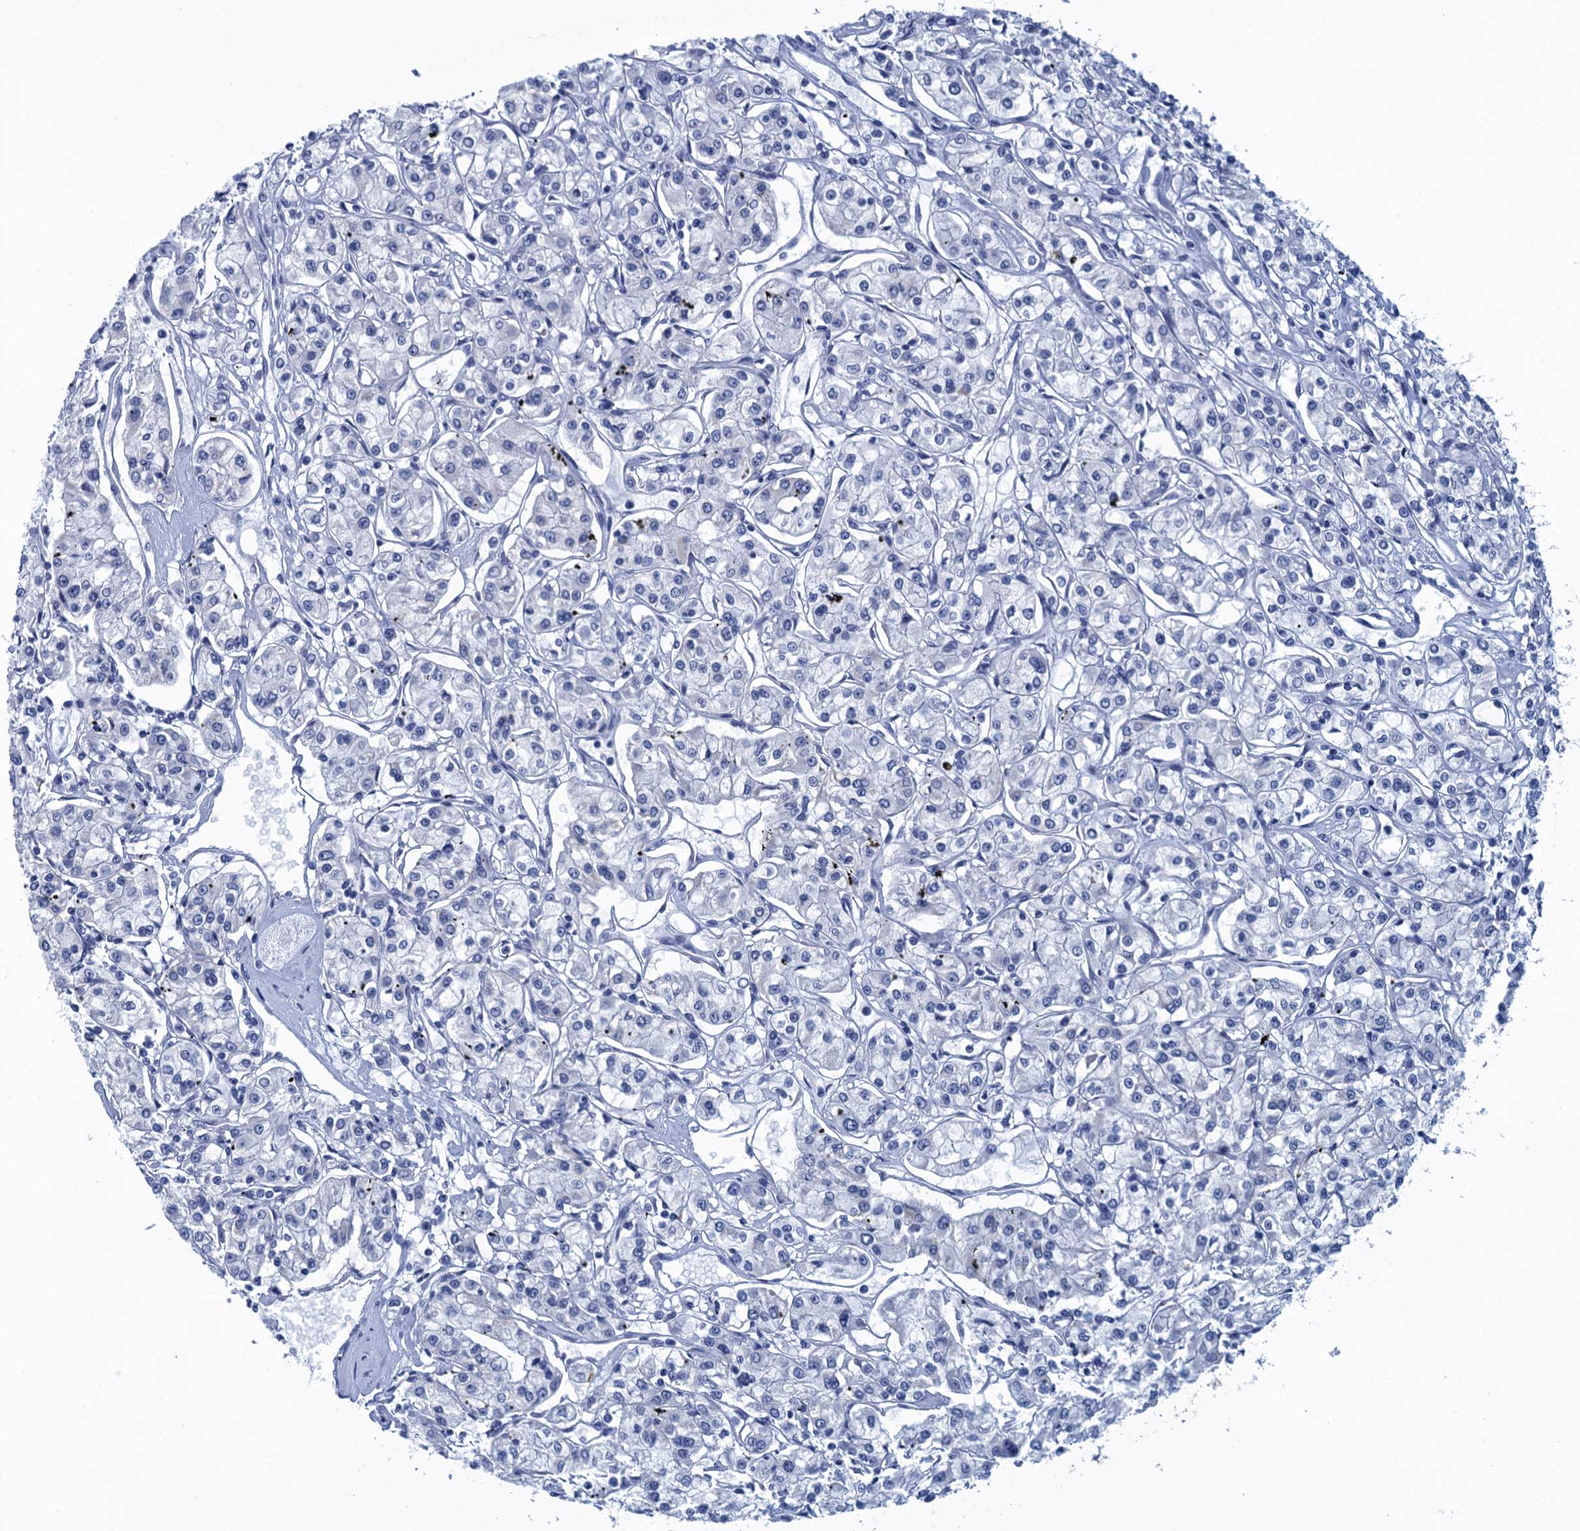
{"staining": {"intensity": "negative", "quantity": "none", "location": "none"}, "tissue": "renal cancer", "cell_type": "Tumor cells", "image_type": "cancer", "snomed": [{"axis": "morphology", "description": "Adenocarcinoma, NOS"}, {"axis": "topography", "description": "Kidney"}], "caption": "This is an immunohistochemistry (IHC) histopathology image of human renal cancer (adenocarcinoma). There is no positivity in tumor cells.", "gene": "SCEL", "patient": {"sex": "female", "age": 59}}